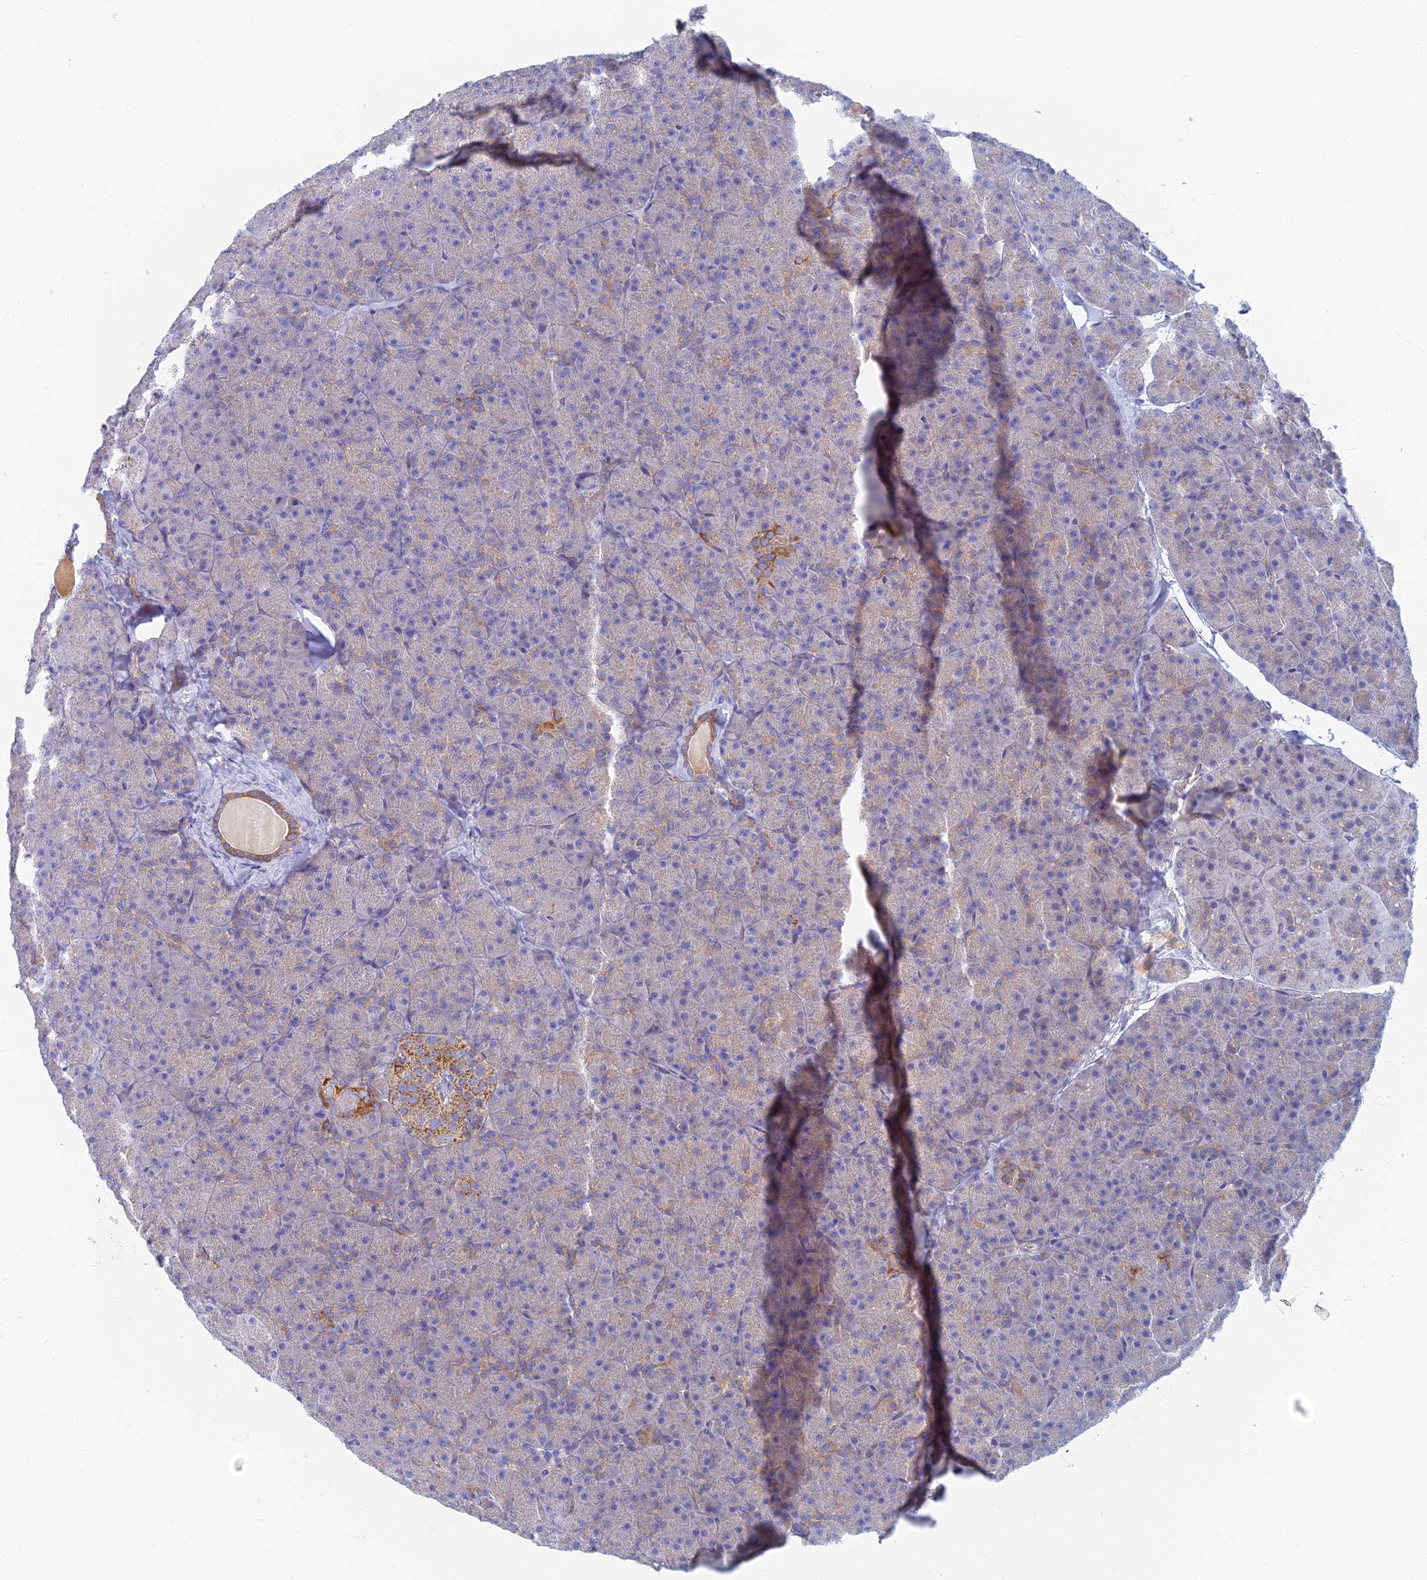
{"staining": {"intensity": "moderate", "quantity": "<25%", "location": "cytoplasmic/membranous"}, "tissue": "pancreas", "cell_type": "Exocrine glandular cells", "image_type": "normal", "snomed": [{"axis": "morphology", "description": "Normal tissue, NOS"}, {"axis": "topography", "description": "Pancreas"}], "caption": "High-magnification brightfield microscopy of benign pancreas stained with DAB (3,3'-diaminobenzidine) (brown) and counterstained with hematoxylin (blue). exocrine glandular cells exhibit moderate cytoplasmic/membranous expression is identified in about<25% of cells.", "gene": "TMEM44", "patient": {"sex": "male", "age": 36}}